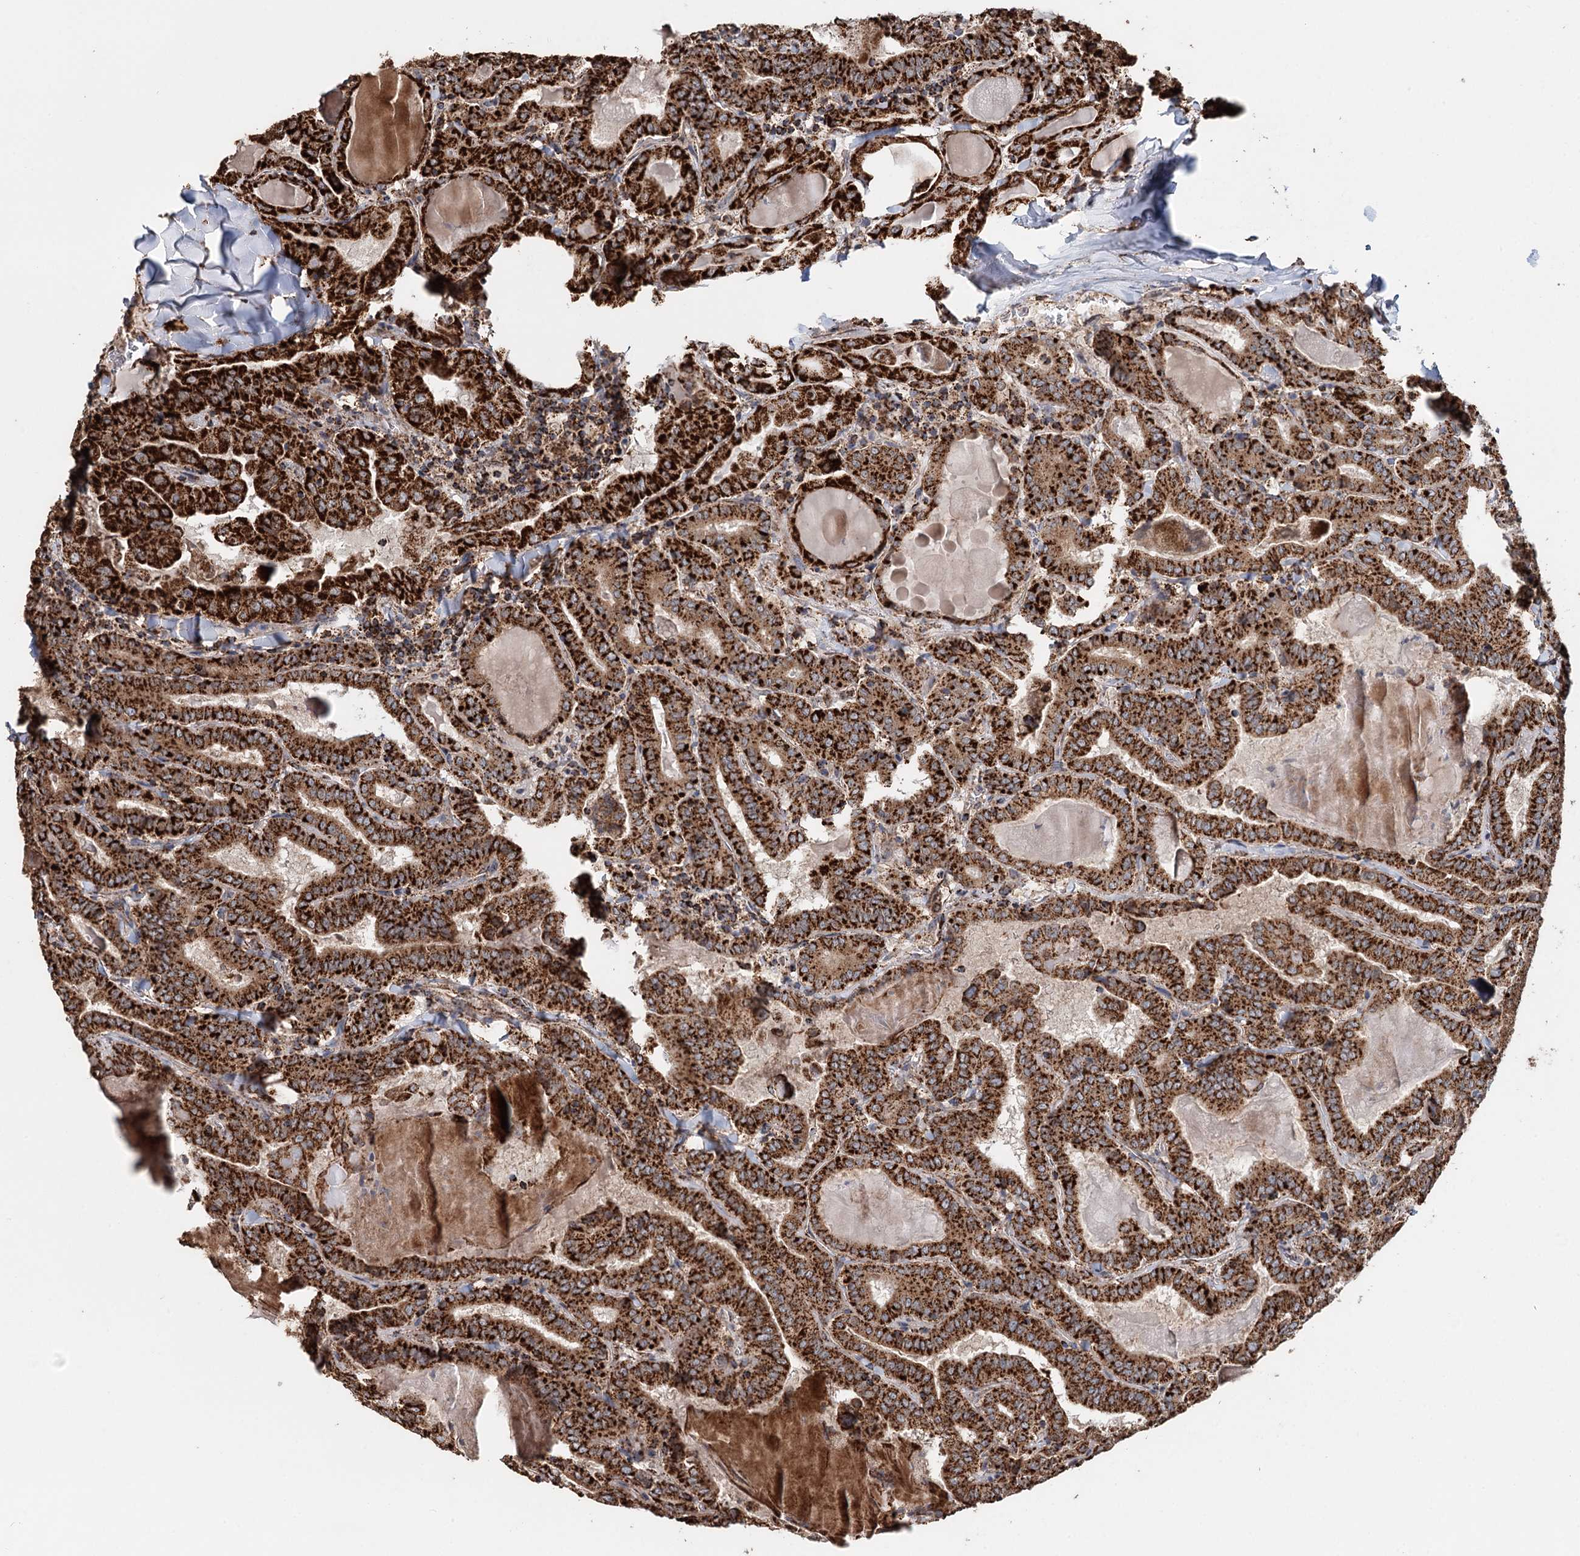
{"staining": {"intensity": "strong", "quantity": ">75%", "location": "cytoplasmic/membranous"}, "tissue": "thyroid cancer", "cell_type": "Tumor cells", "image_type": "cancer", "snomed": [{"axis": "morphology", "description": "Papillary adenocarcinoma, NOS"}, {"axis": "topography", "description": "Thyroid gland"}], "caption": "A high amount of strong cytoplasmic/membranous expression is identified in about >75% of tumor cells in thyroid papillary adenocarcinoma tissue. Nuclei are stained in blue.", "gene": "APH1A", "patient": {"sex": "female", "age": 72}}